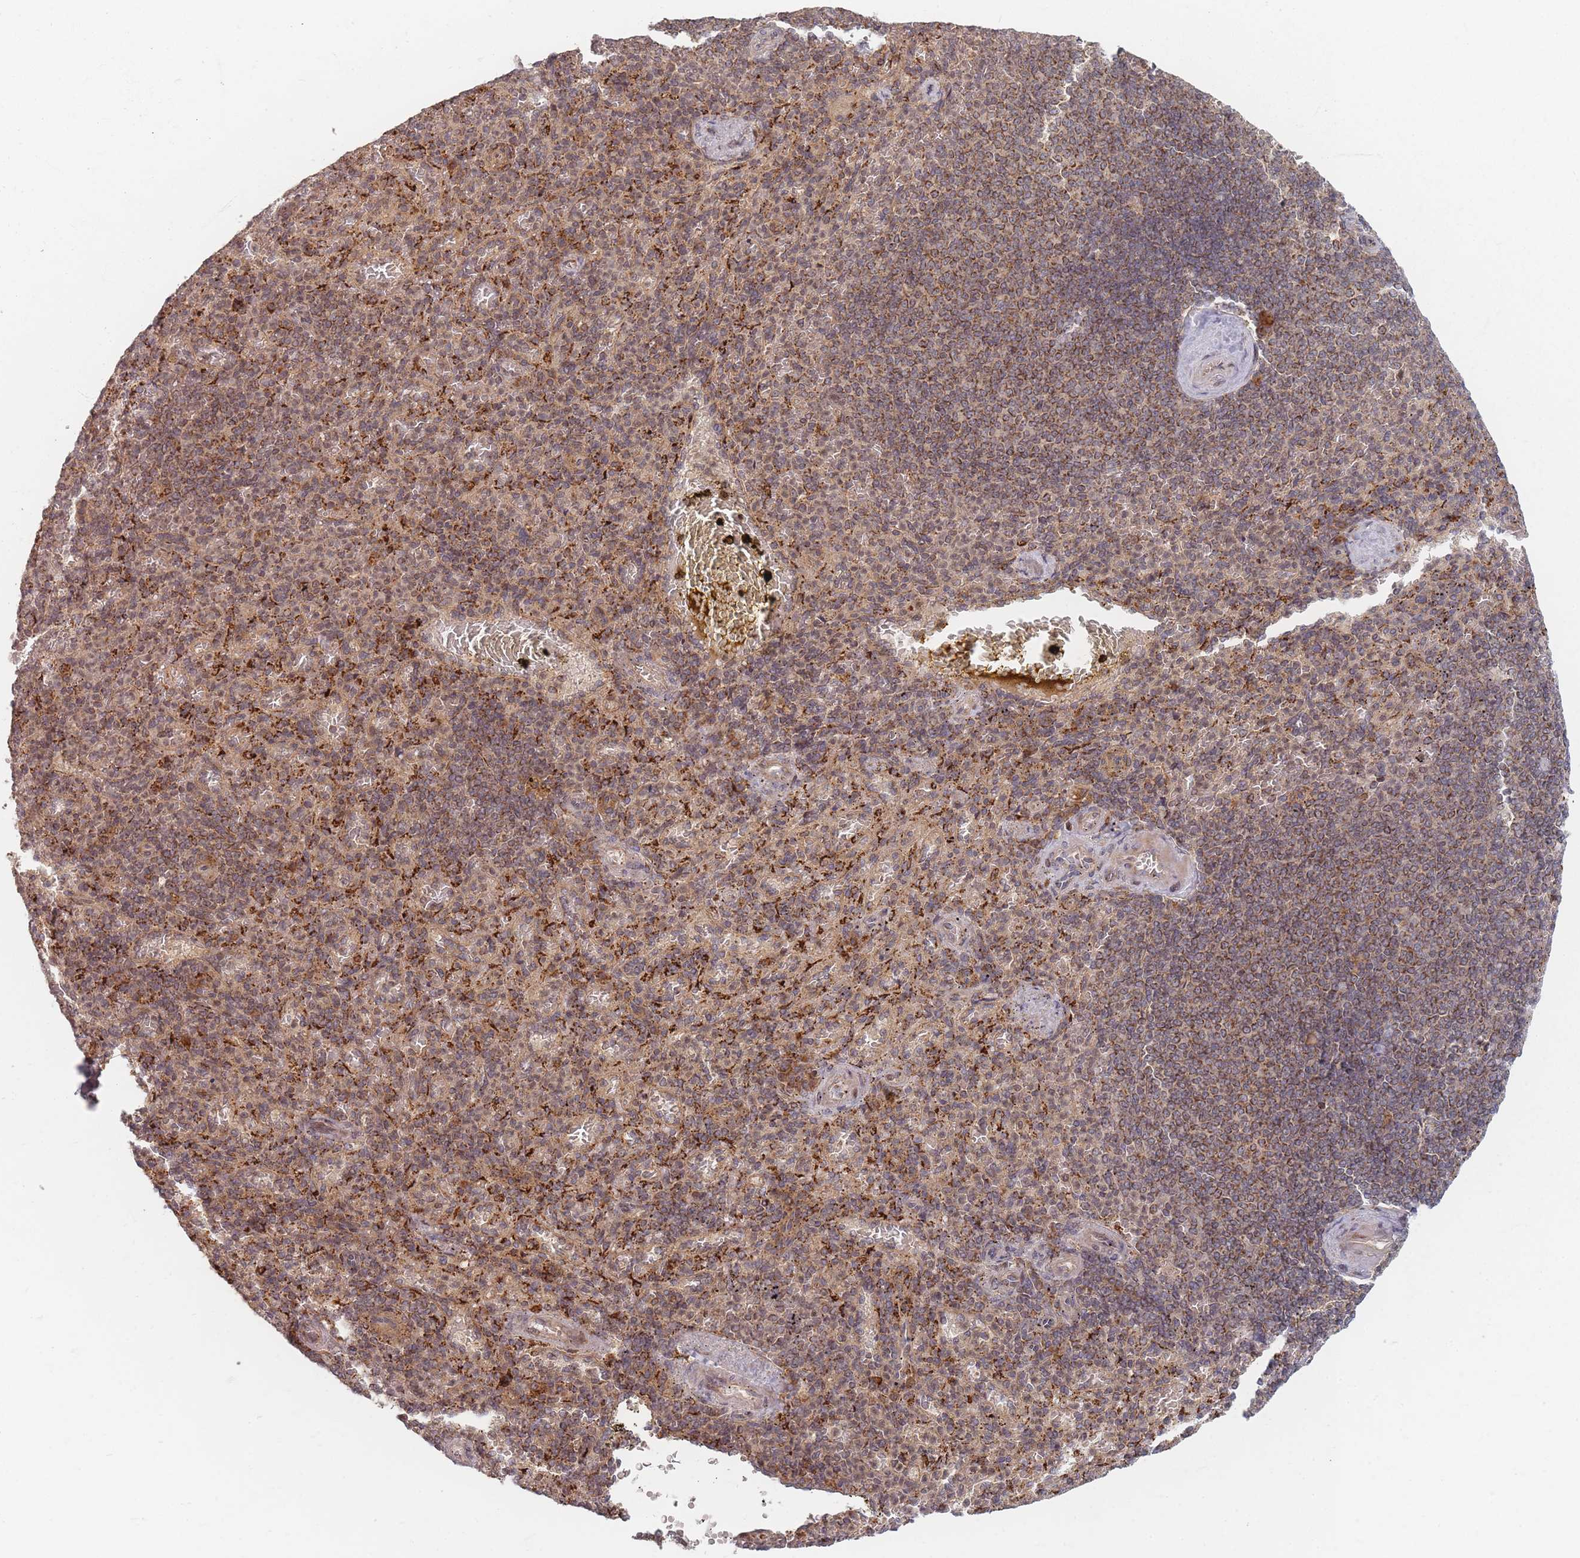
{"staining": {"intensity": "moderate", "quantity": "25%-75%", "location": "cytoplasmic/membranous"}, "tissue": "spleen", "cell_type": "Cells in red pulp", "image_type": "normal", "snomed": [{"axis": "morphology", "description": "Normal tissue, NOS"}, {"axis": "topography", "description": "Spleen"}], "caption": "Immunohistochemistry (DAB) staining of benign spleen displays moderate cytoplasmic/membranous protein expression in approximately 25%-75% of cells in red pulp.", "gene": "RADX", "patient": {"sex": "female", "age": 74}}